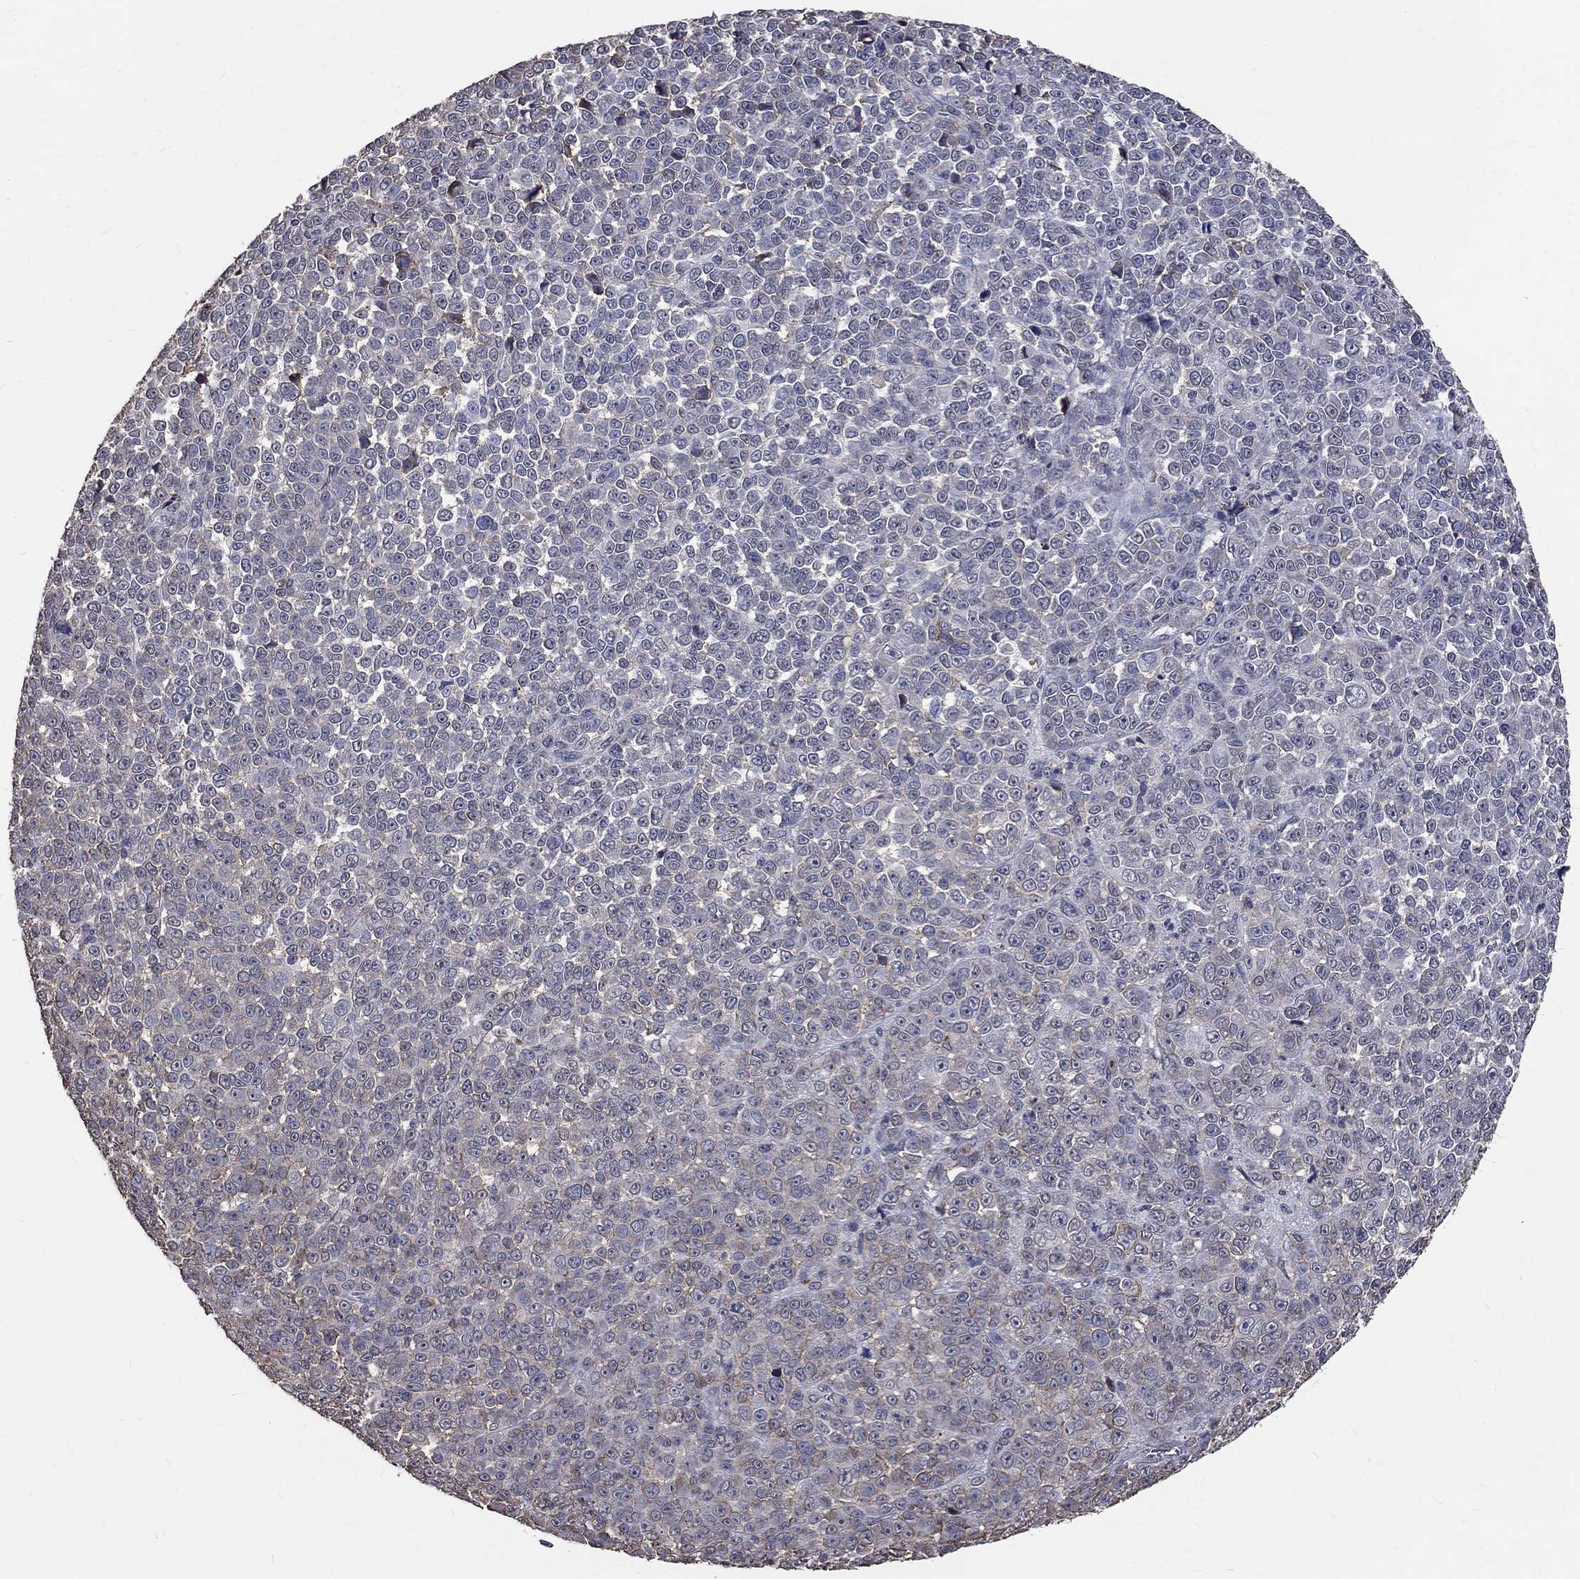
{"staining": {"intensity": "negative", "quantity": "none", "location": "none"}, "tissue": "melanoma", "cell_type": "Tumor cells", "image_type": "cancer", "snomed": [{"axis": "morphology", "description": "Malignant melanoma, NOS"}, {"axis": "topography", "description": "Skin"}], "caption": "Melanoma was stained to show a protein in brown. There is no significant staining in tumor cells.", "gene": "CHST5", "patient": {"sex": "female", "age": 95}}